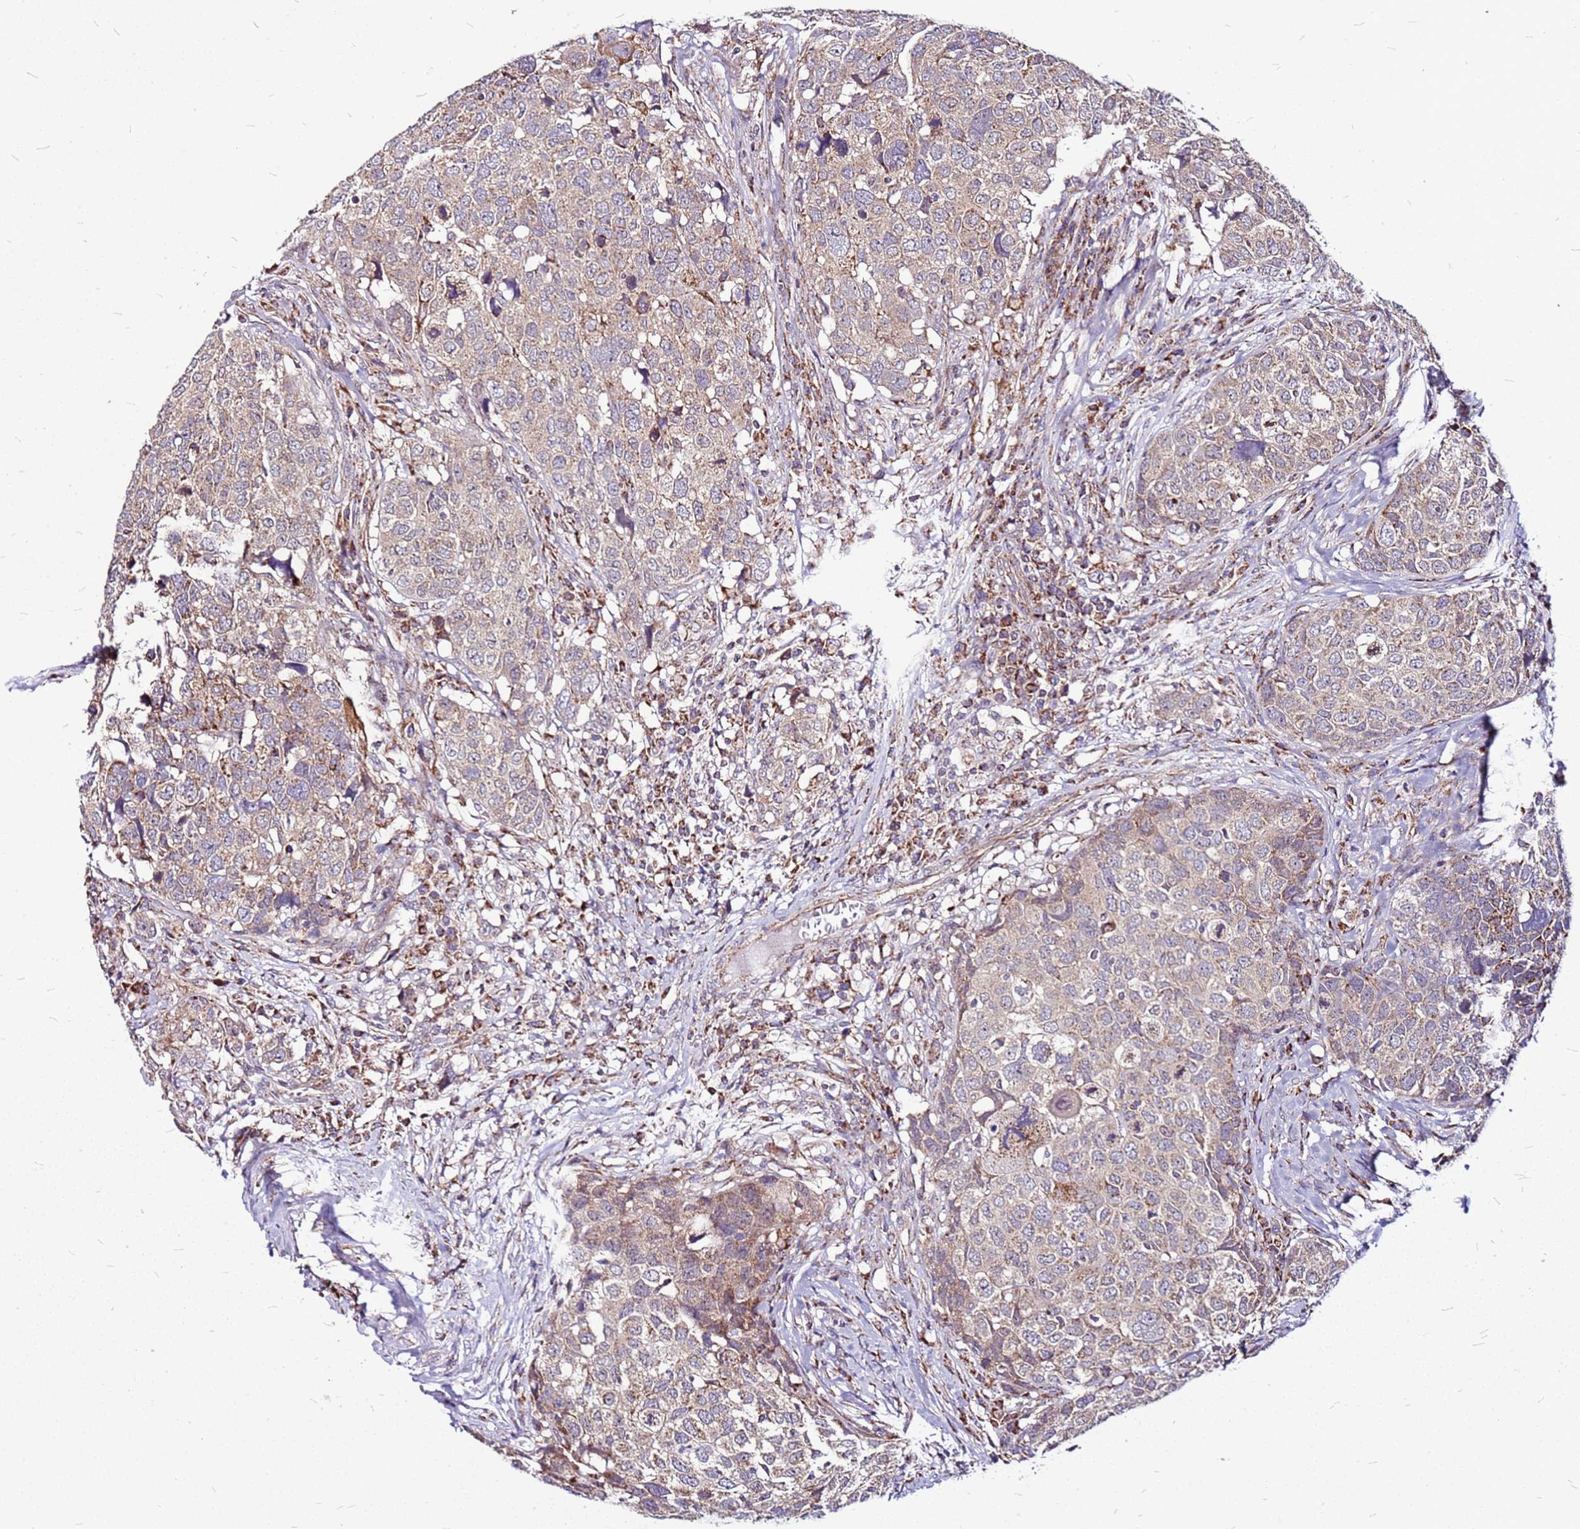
{"staining": {"intensity": "moderate", "quantity": "<25%", "location": "cytoplasmic/membranous"}, "tissue": "head and neck cancer", "cell_type": "Tumor cells", "image_type": "cancer", "snomed": [{"axis": "morphology", "description": "Squamous cell carcinoma, NOS"}, {"axis": "topography", "description": "Head-Neck"}], "caption": "Immunohistochemical staining of squamous cell carcinoma (head and neck) reveals low levels of moderate cytoplasmic/membranous protein positivity in about <25% of tumor cells.", "gene": "OR51T1", "patient": {"sex": "male", "age": 66}}